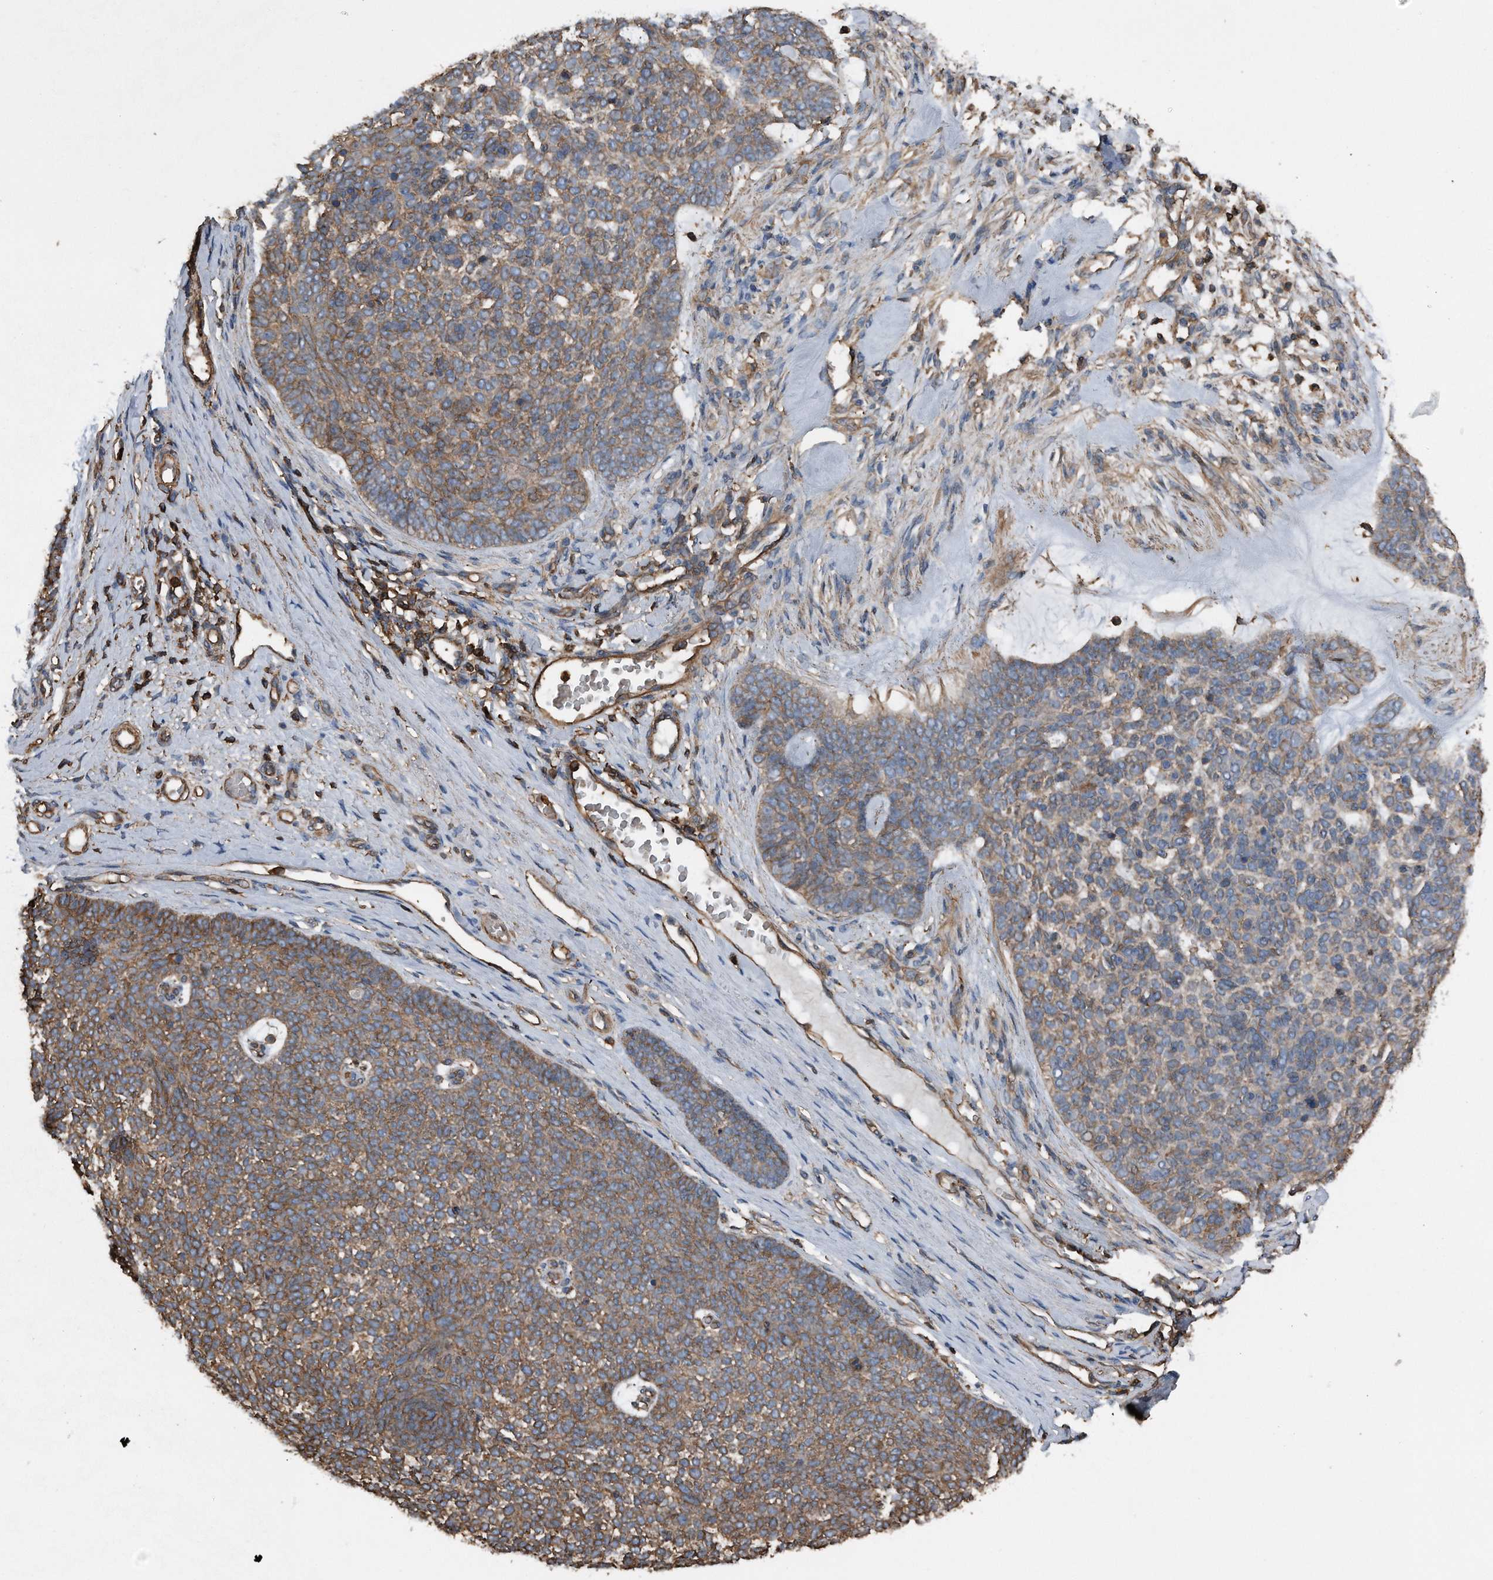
{"staining": {"intensity": "weak", "quantity": "25%-75%", "location": "cytoplasmic/membranous"}, "tissue": "skin cancer", "cell_type": "Tumor cells", "image_type": "cancer", "snomed": [{"axis": "morphology", "description": "Basal cell carcinoma"}, {"axis": "topography", "description": "Skin"}], "caption": "IHC (DAB) staining of skin cancer (basal cell carcinoma) reveals weak cytoplasmic/membranous protein staining in approximately 25%-75% of tumor cells.", "gene": "RSPO3", "patient": {"sex": "female", "age": 81}}